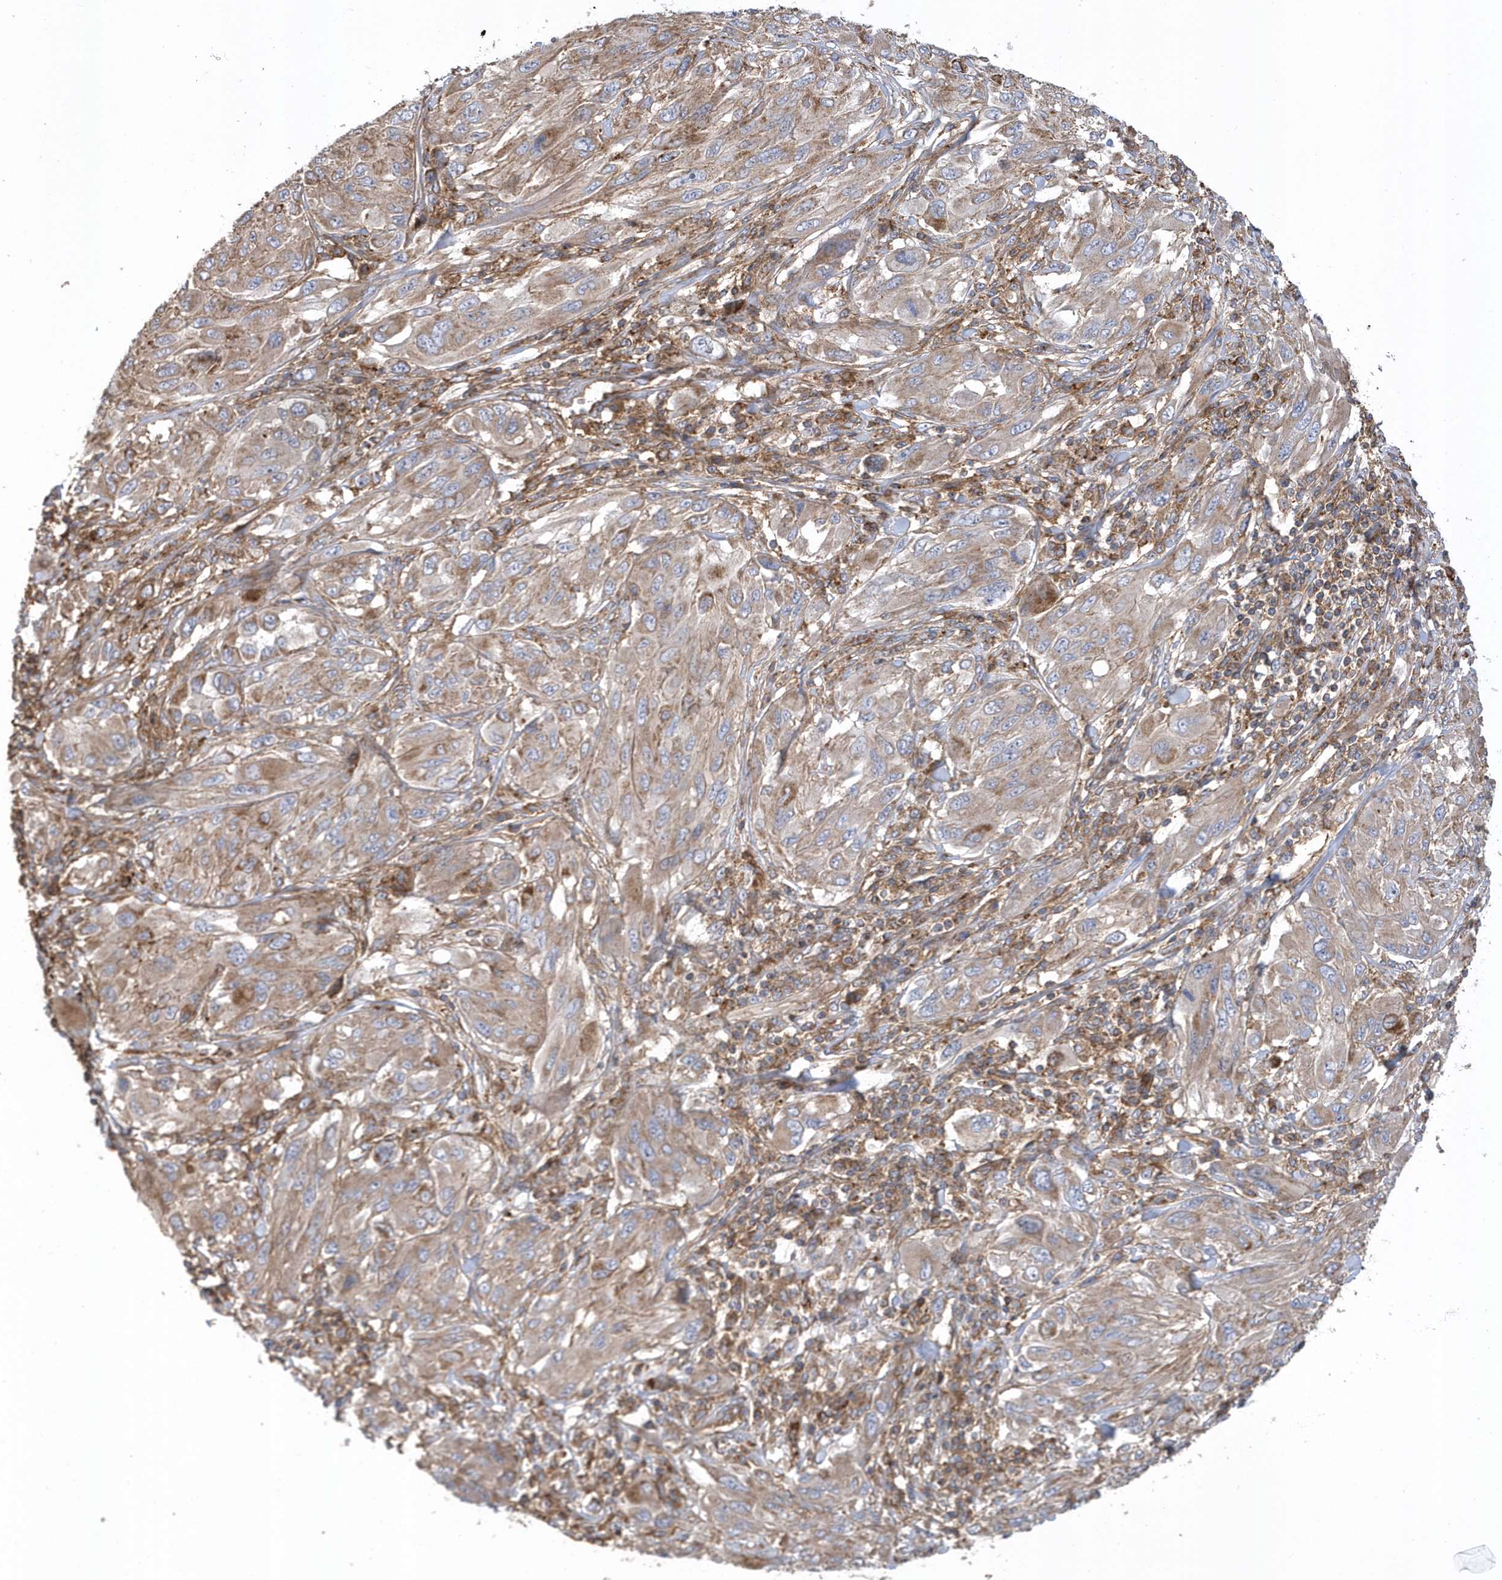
{"staining": {"intensity": "weak", "quantity": ">75%", "location": "cytoplasmic/membranous"}, "tissue": "melanoma", "cell_type": "Tumor cells", "image_type": "cancer", "snomed": [{"axis": "morphology", "description": "Malignant melanoma, NOS"}, {"axis": "topography", "description": "Skin"}], "caption": "DAB immunohistochemical staining of melanoma displays weak cytoplasmic/membranous protein staining in approximately >75% of tumor cells.", "gene": "TRAIP", "patient": {"sex": "female", "age": 91}}